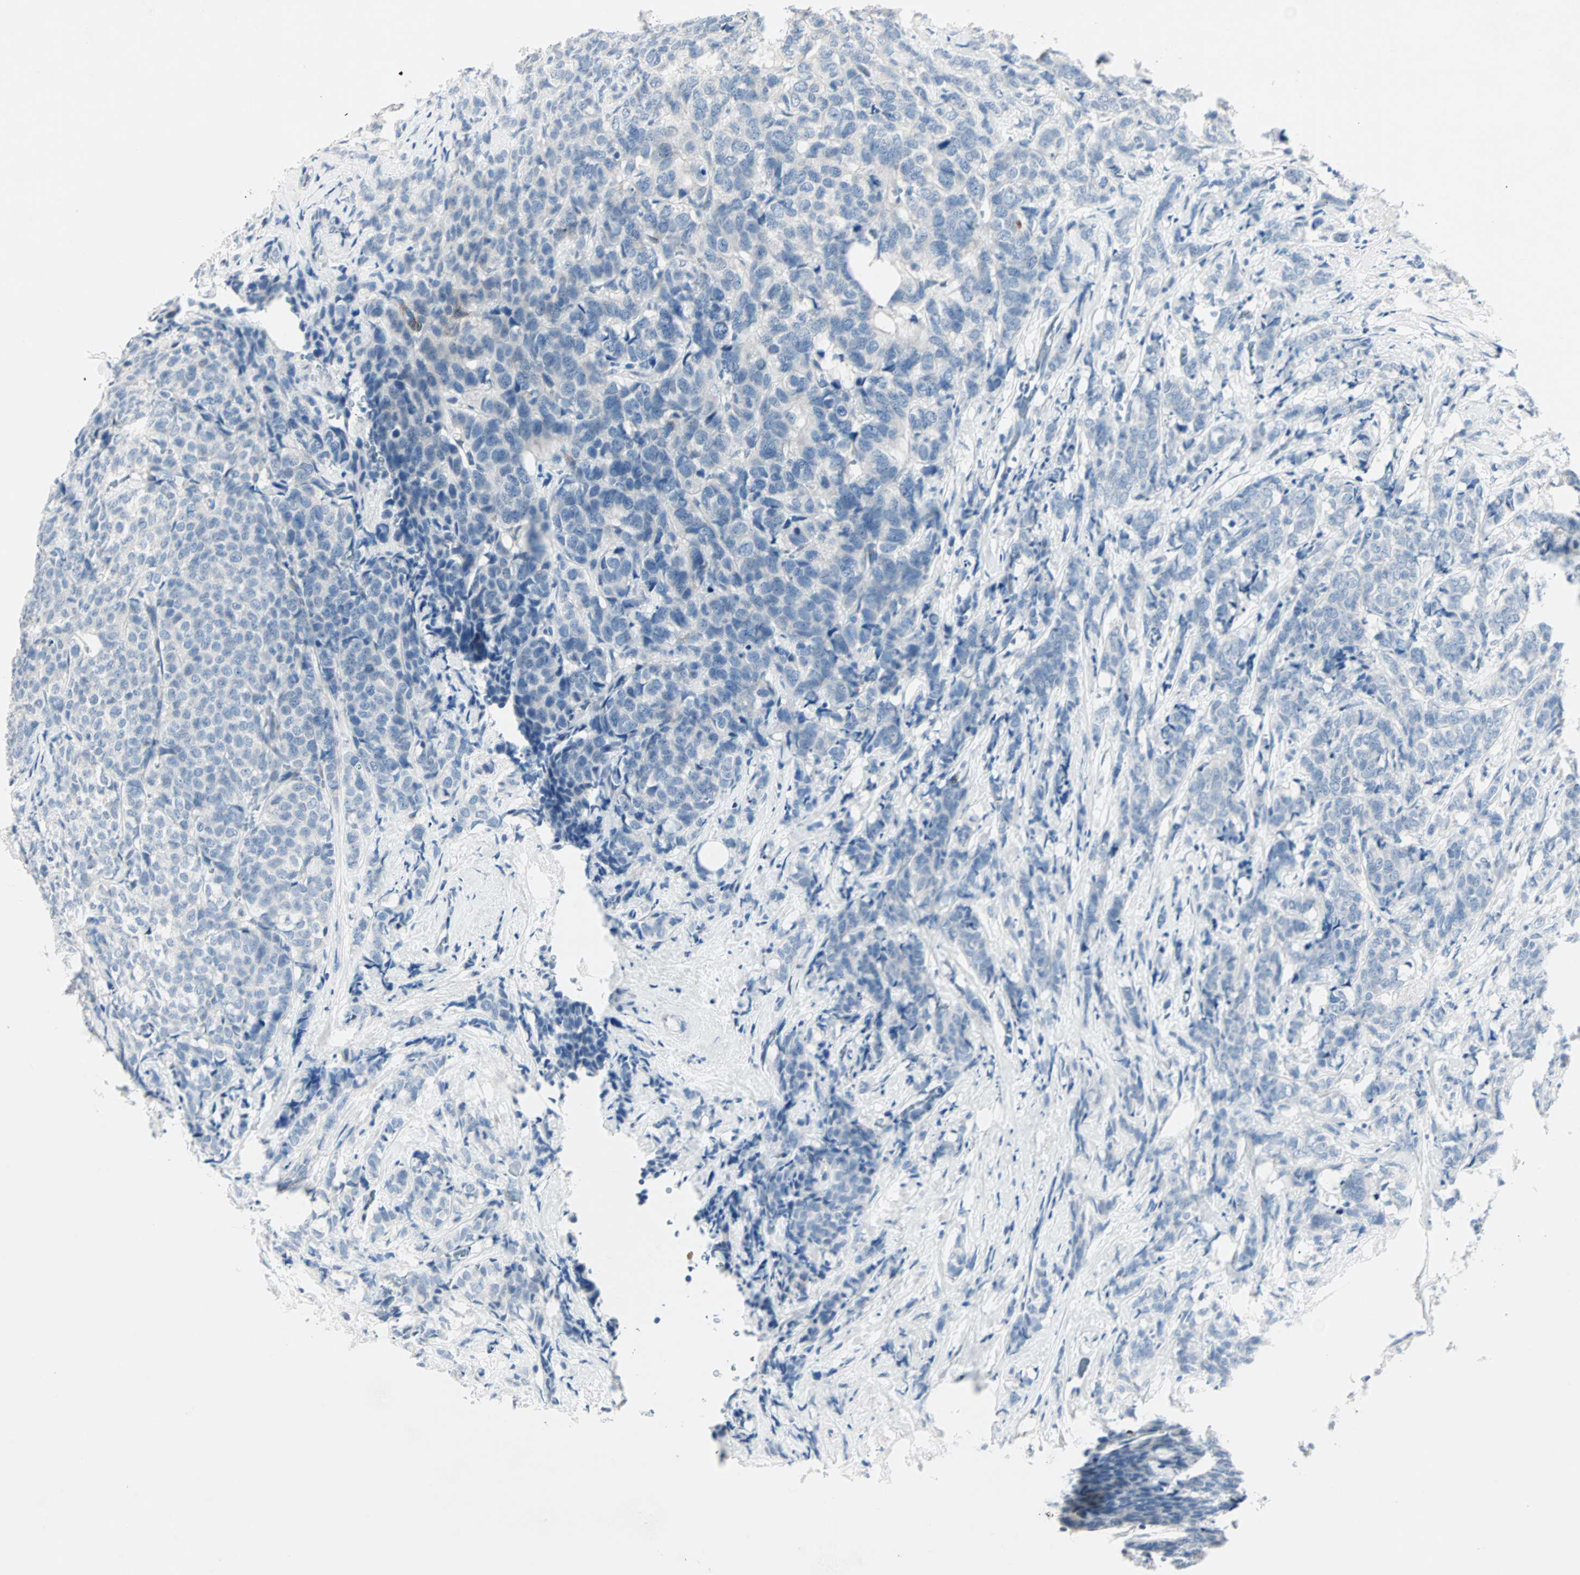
{"staining": {"intensity": "negative", "quantity": "none", "location": "none"}, "tissue": "breast cancer", "cell_type": "Tumor cells", "image_type": "cancer", "snomed": [{"axis": "morphology", "description": "Lobular carcinoma"}, {"axis": "topography", "description": "Breast"}], "caption": "Histopathology image shows no protein staining in tumor cells of lobular carcinoma (breast) tissue.", "gene": "NEFH", "patient": {"sex": "female", "age": 60}}